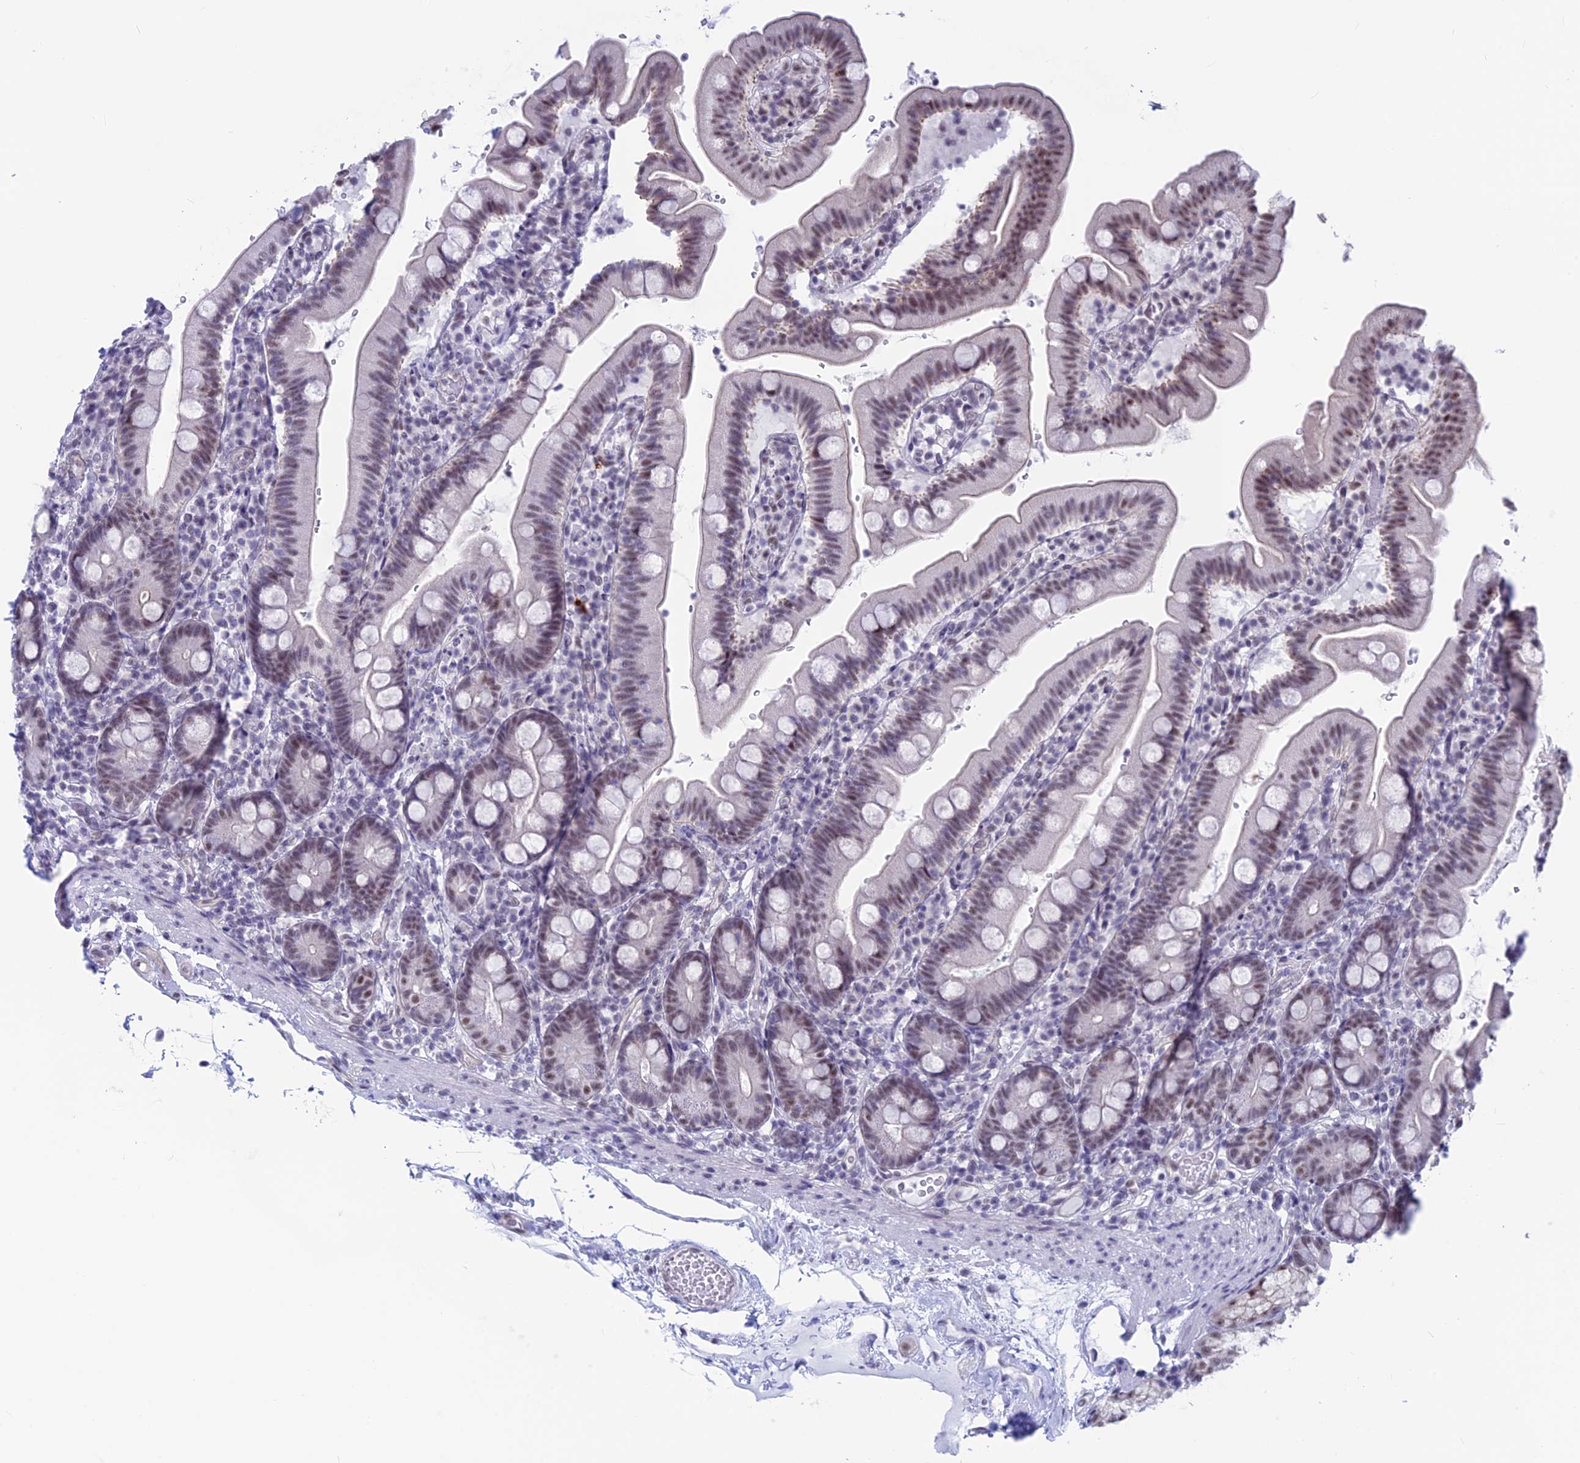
{"staining": {"intensity": "moderate", "quantity": "25%-75%", "location": "nuclear"}, "tissue": "duodenum", "cell_type": "Glandular cells", "image_type": "normal", "snomed": [{"axis": "morphology", "description": "Normal tissue, NOS"}, {"axis": "topography", "description": "Duodenum"}], "caption": "Brown immunohistochemical staining in normal human duodenum reveals moderate nuclear staining in approximately 25%-75% of glandular cells. The protein is stained brown, and the nuclei are stained in blue (DAB (3,3'-diaminobenzidine) IHC with brightfield microscopy, high magnification).", "gene": "SRSF5", "patient": {"sex": "female", "age": 67}}